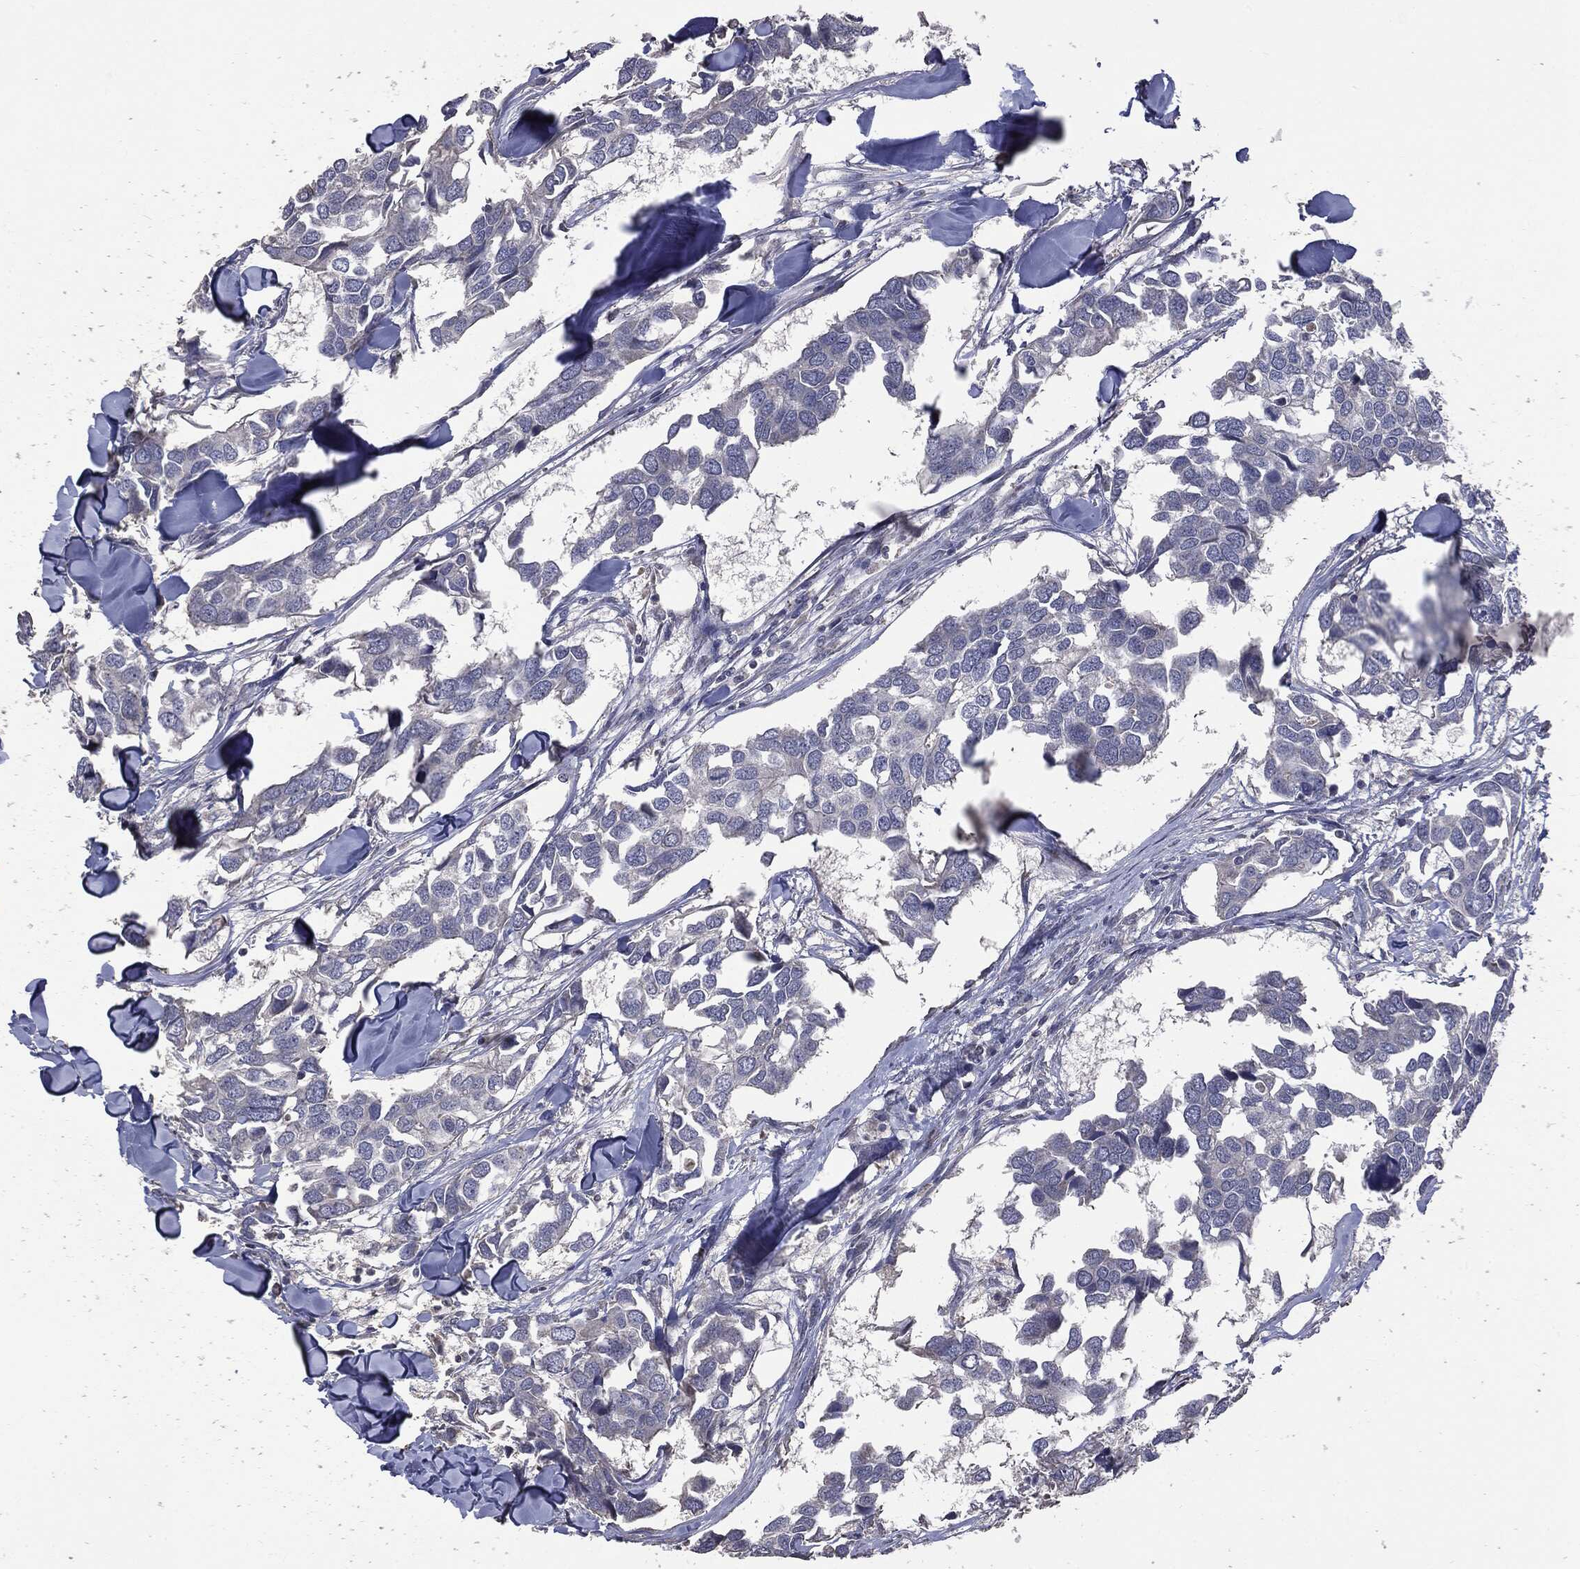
{"staining": {"intensity": "negative", "quantity": "none", "location": "none"}, "tissue": "breast cancer", "cell_type": "Tumor cells", "image_type": "cancer", "snomed": [{"axis": "morphology", "description": "Duct carcinoma"}, {"axis": "topography", "description": "Breast"}], "caption": "Tumor cells show no significant positivity in breast cancer (intraductal carcinoma).", "gene": "MTOR", "patient": {"sex": "female", "age": 83}}